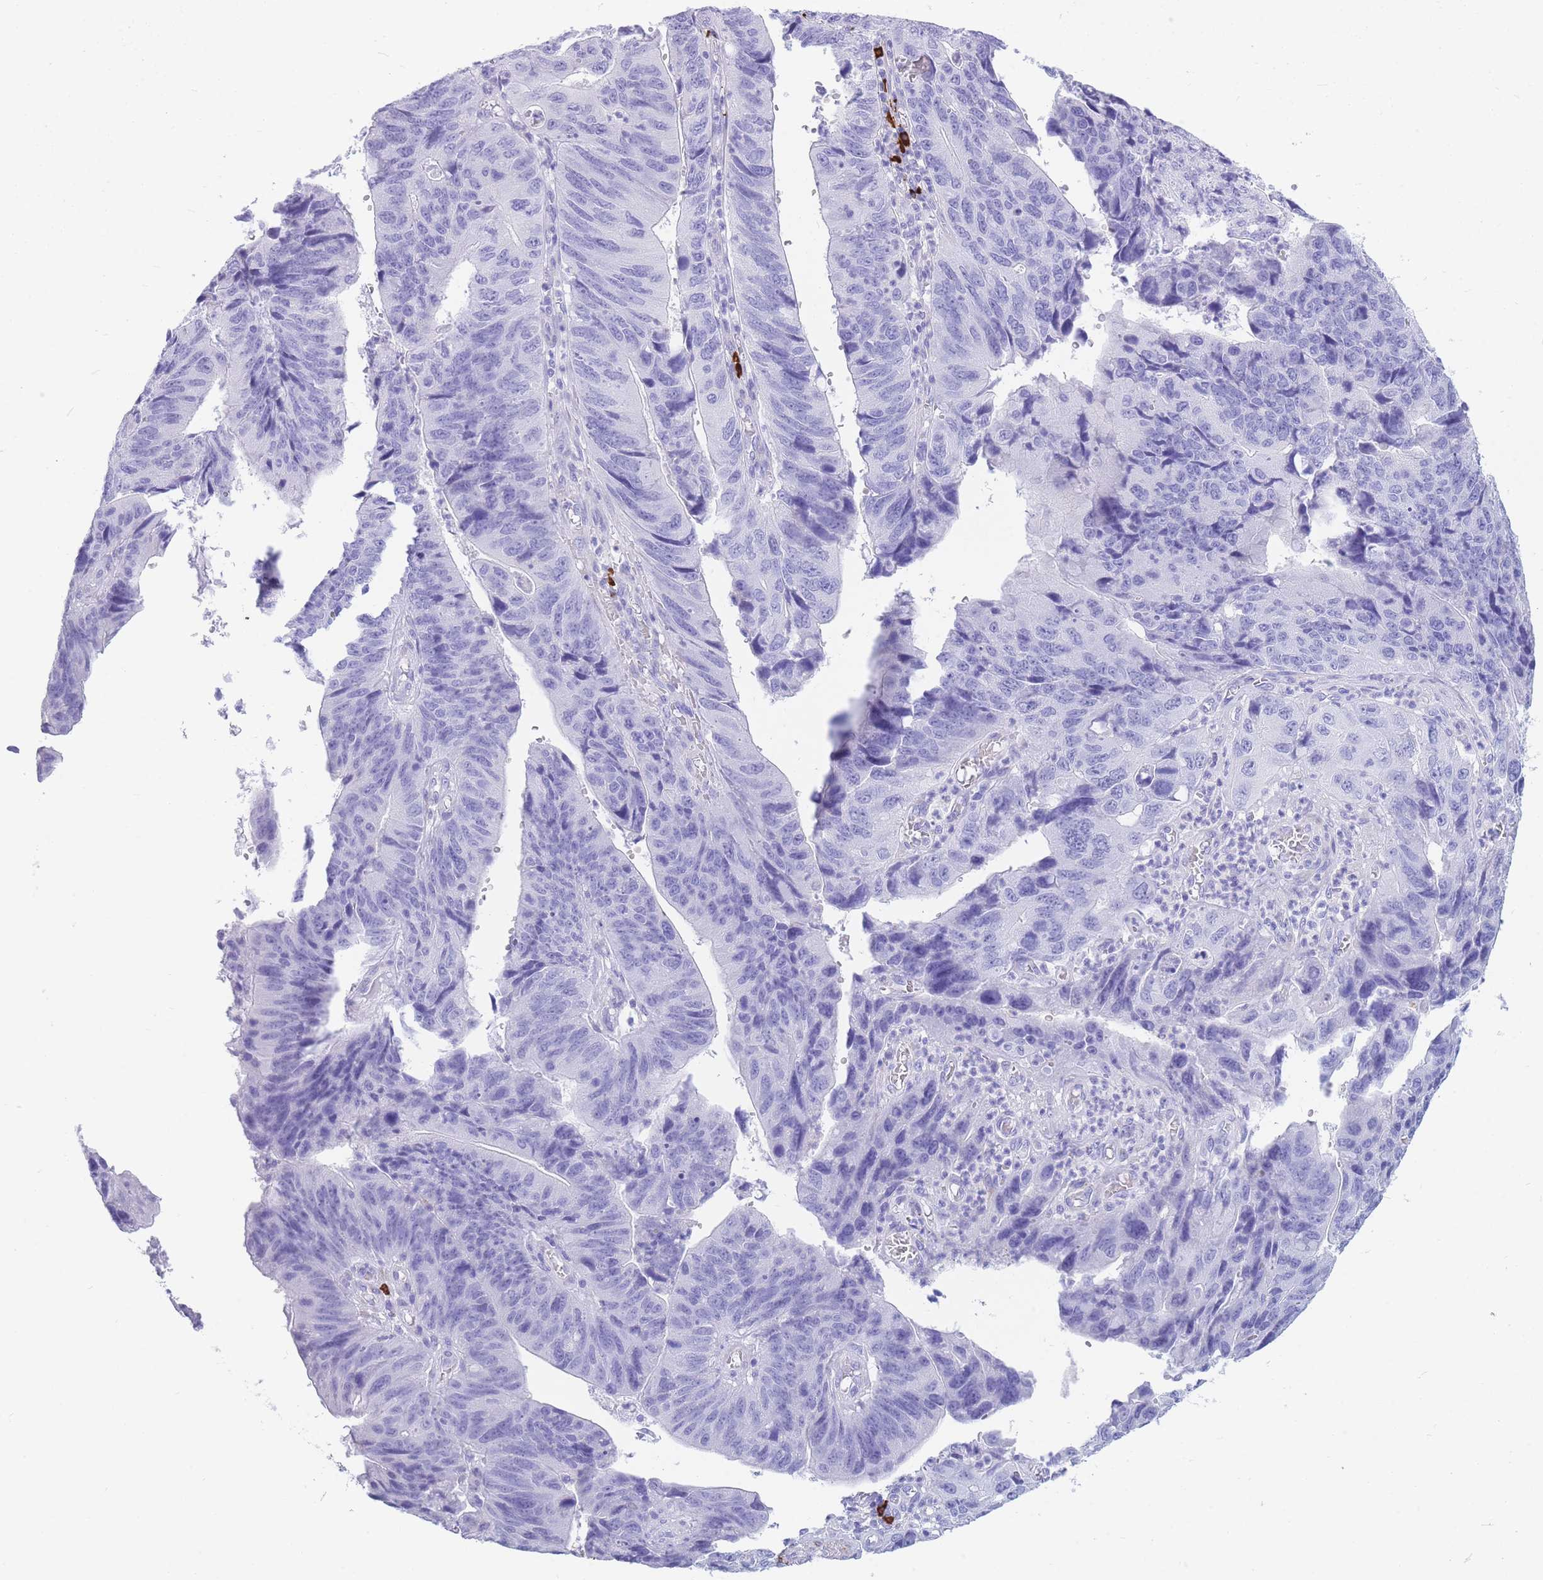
{"staining": {"intensity": "negative", "quantity": "none", "location": "none"}, "tissue": "stomach cancer", "cell_type": "Tumor cells", "image_type": "cancer", "snomed": [{"axis": "morphology", "description": "Adenocarcinoma, NOS"}, {"axis": "topography", "description": "Stomach"}], "caption": "Immunohistochemistry micrograph of neoplastic tissue: human stomach adenocarcinoma stained with DAB reveals no significant protein positivity in tumor cells.", "gene": "ZFP62", "patient": {"sex": "male", "age": 59}}